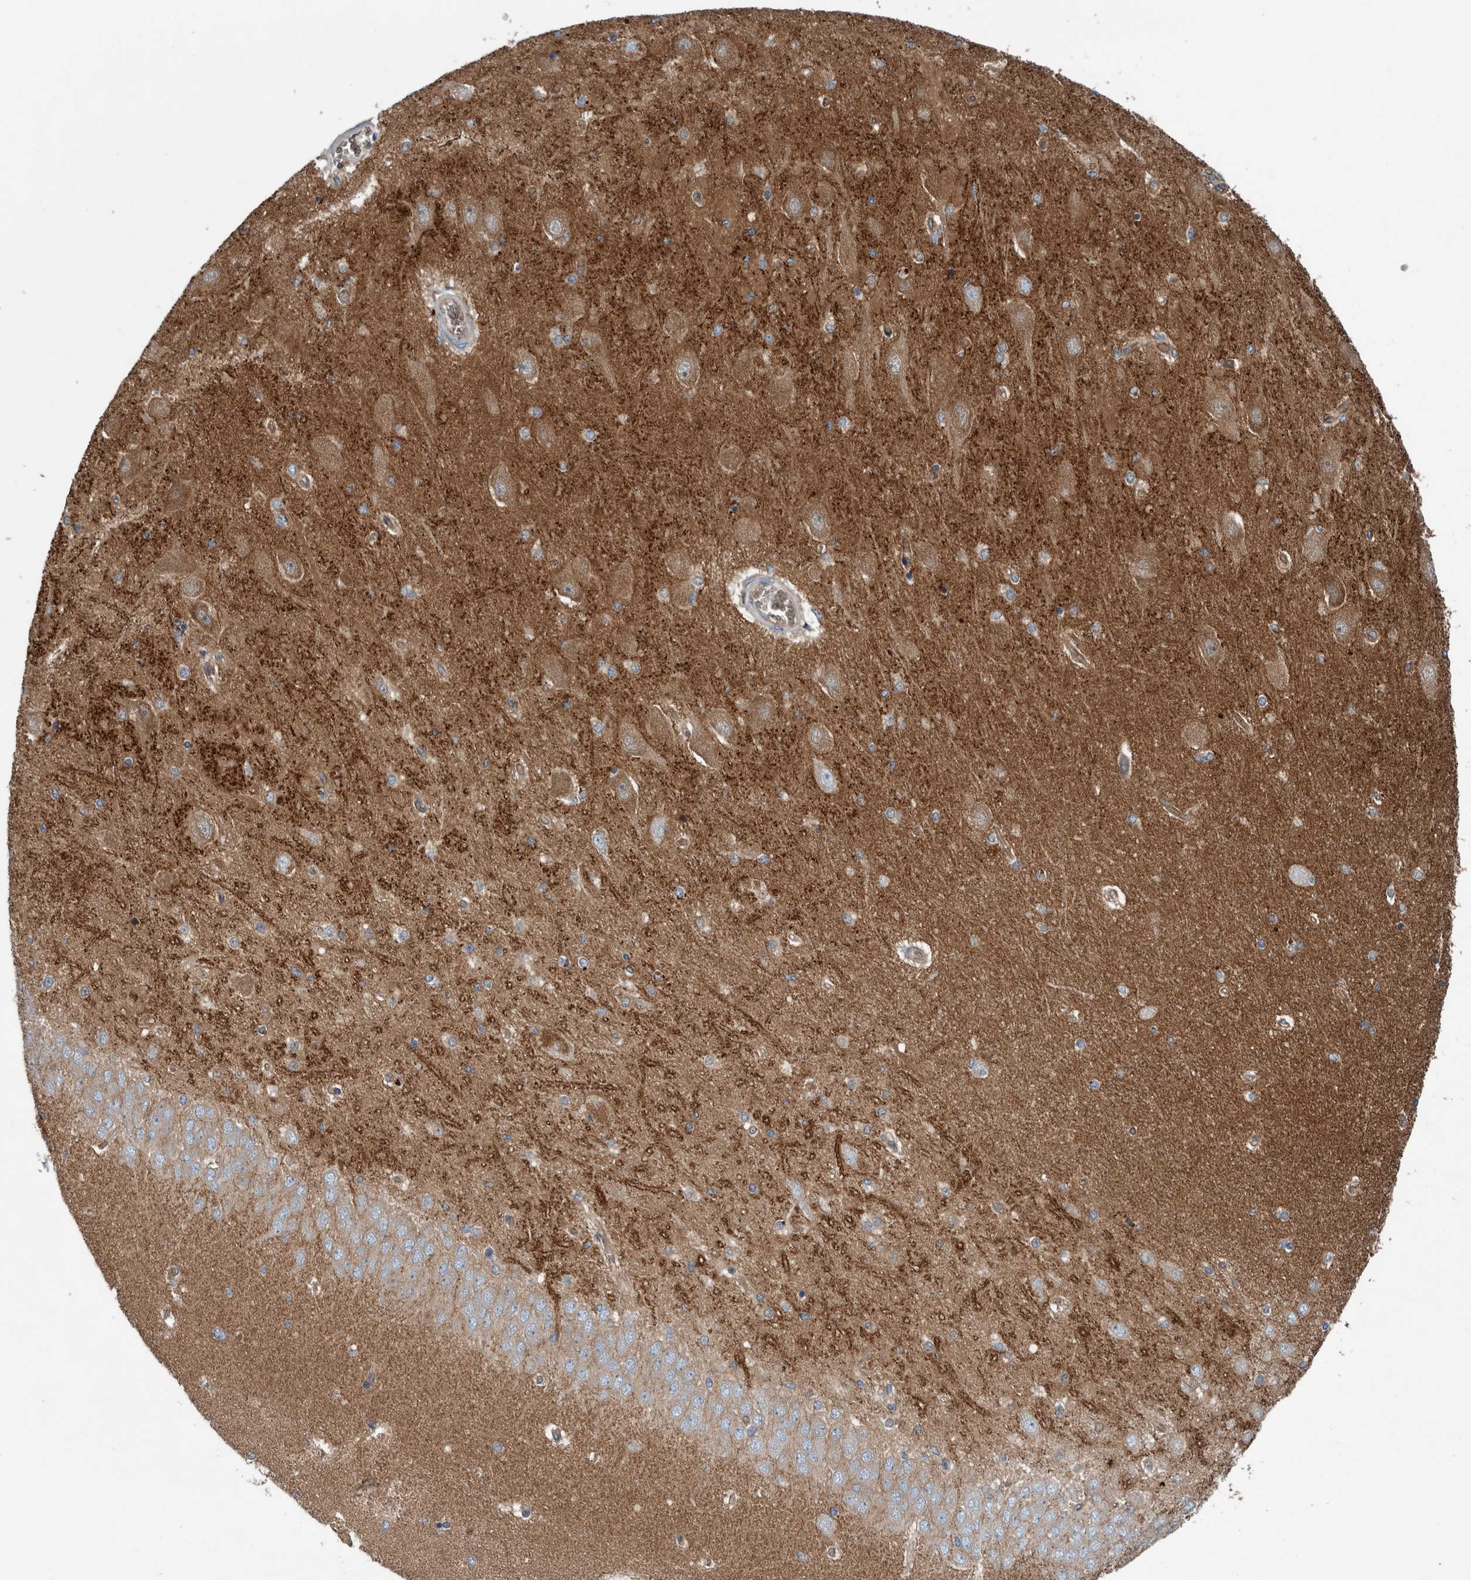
{"staining": {"intensity": "moderate", "quantity": ">75%", "location": "cytoplasmic/membranous"}, "tissue": "hippocampus", "cell_type": "Glial cells", "image_type": "normal", "snomed": [{"axis": "morphology", "description": "Normal tissue, NOS"}, {"axis": "topography", "description": "Hippocampus"}], "caption": "Benign hippocampus displays moderate cytoplasmic/membranous staining in about >75% of glial cells.", "gene": "GLT8D2", "patient": {"sex": "female", "age": 54}}